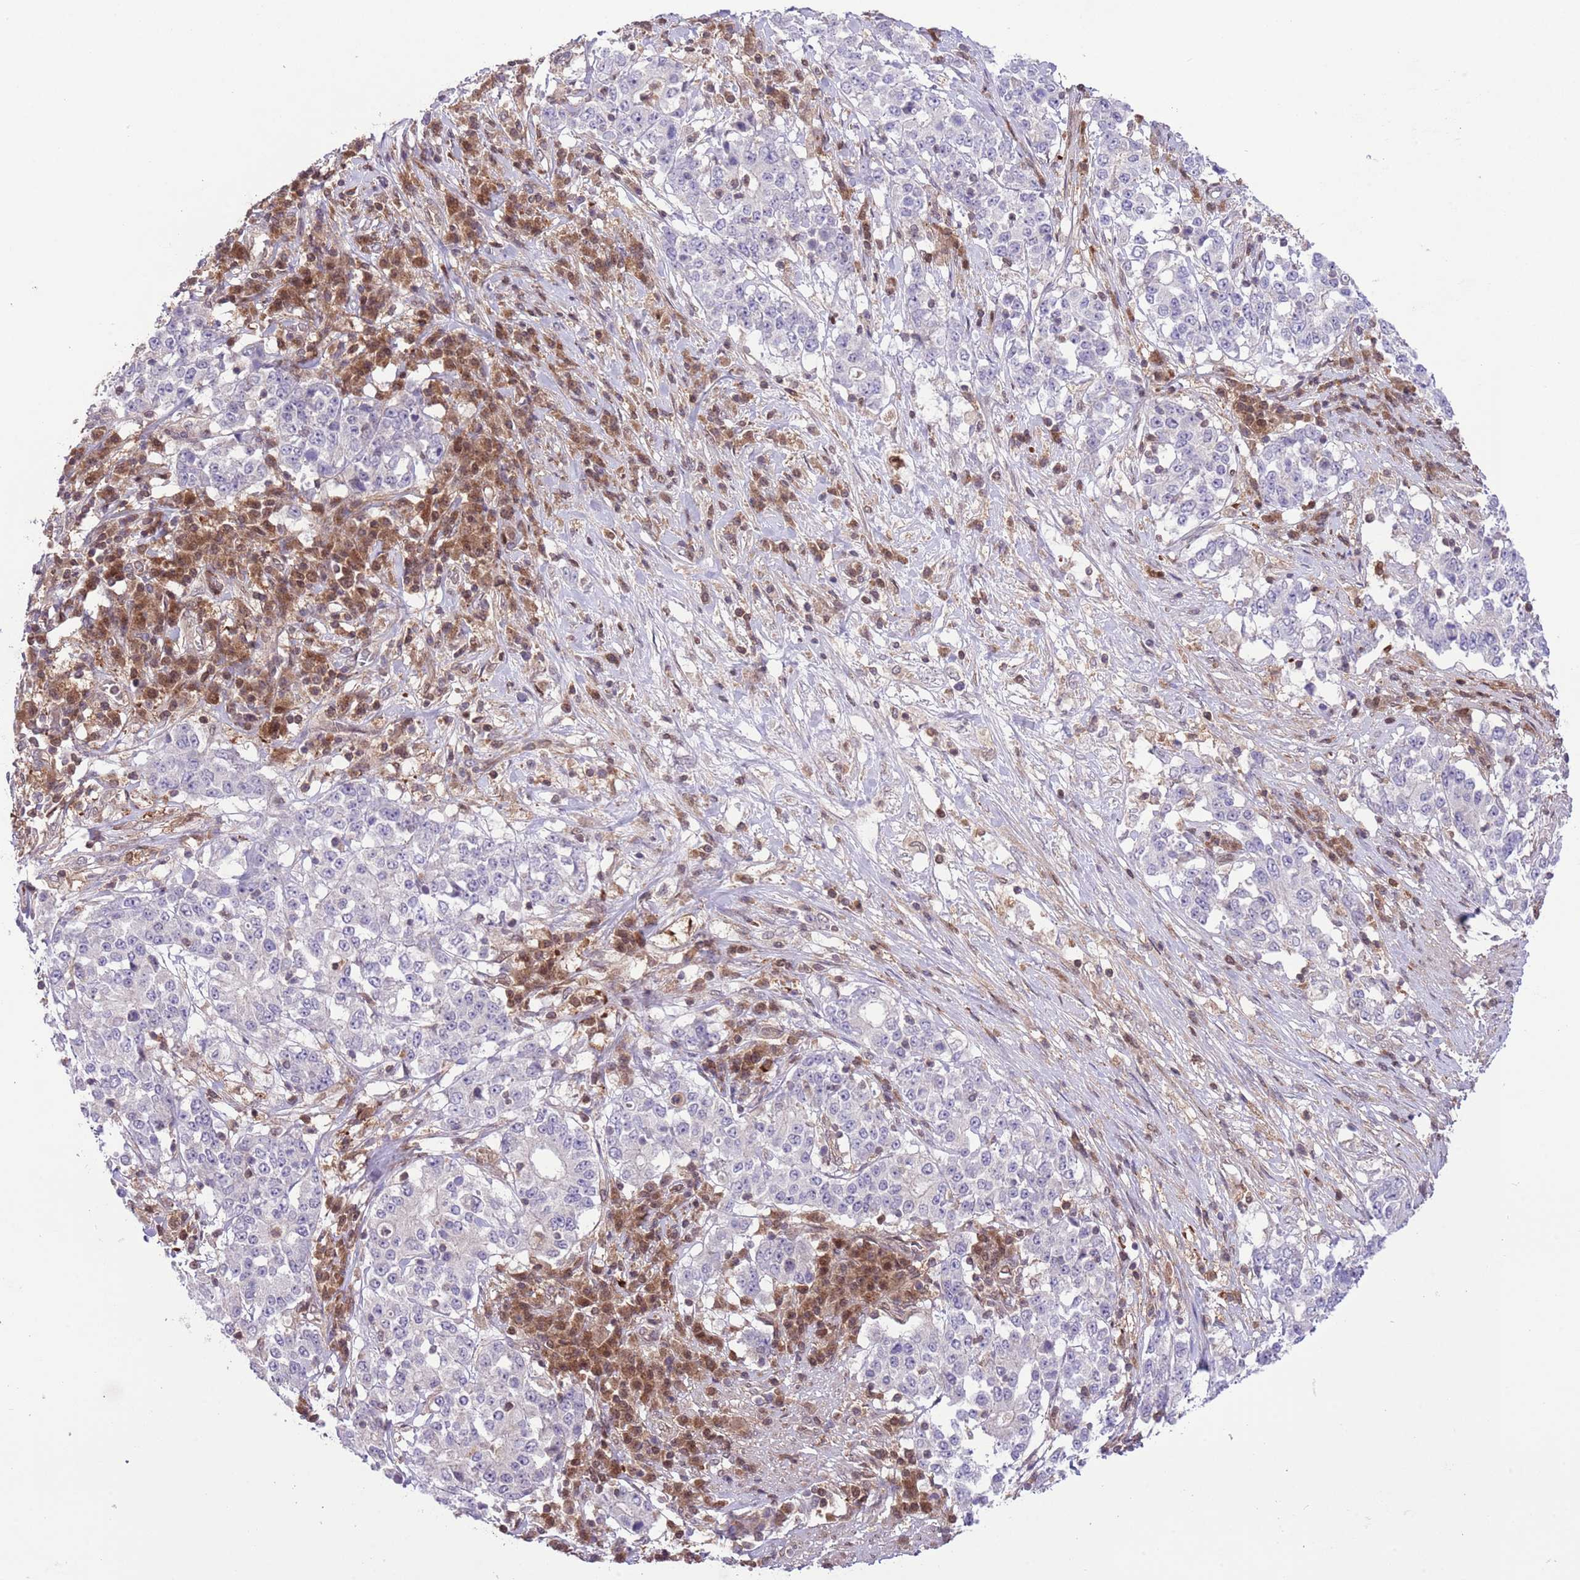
{"staining": {"intensity": "negative", "quantity": "none", "location": "none"}, "tissue": "stomach cancer", "cell_type": "Tumor cells", "image_type": "cancer", "snomed": [{"axis": "morphology", "description": "Adenocarcinoma, NOS"}, {"axis": "topography", "description": "Stomach"}], "caption": "Histopathology image shows no significant protein positivity in tumor cells of stomach cancer.", "gene": "HDHD2", "patient": {"sex": "male", "age": 59}}